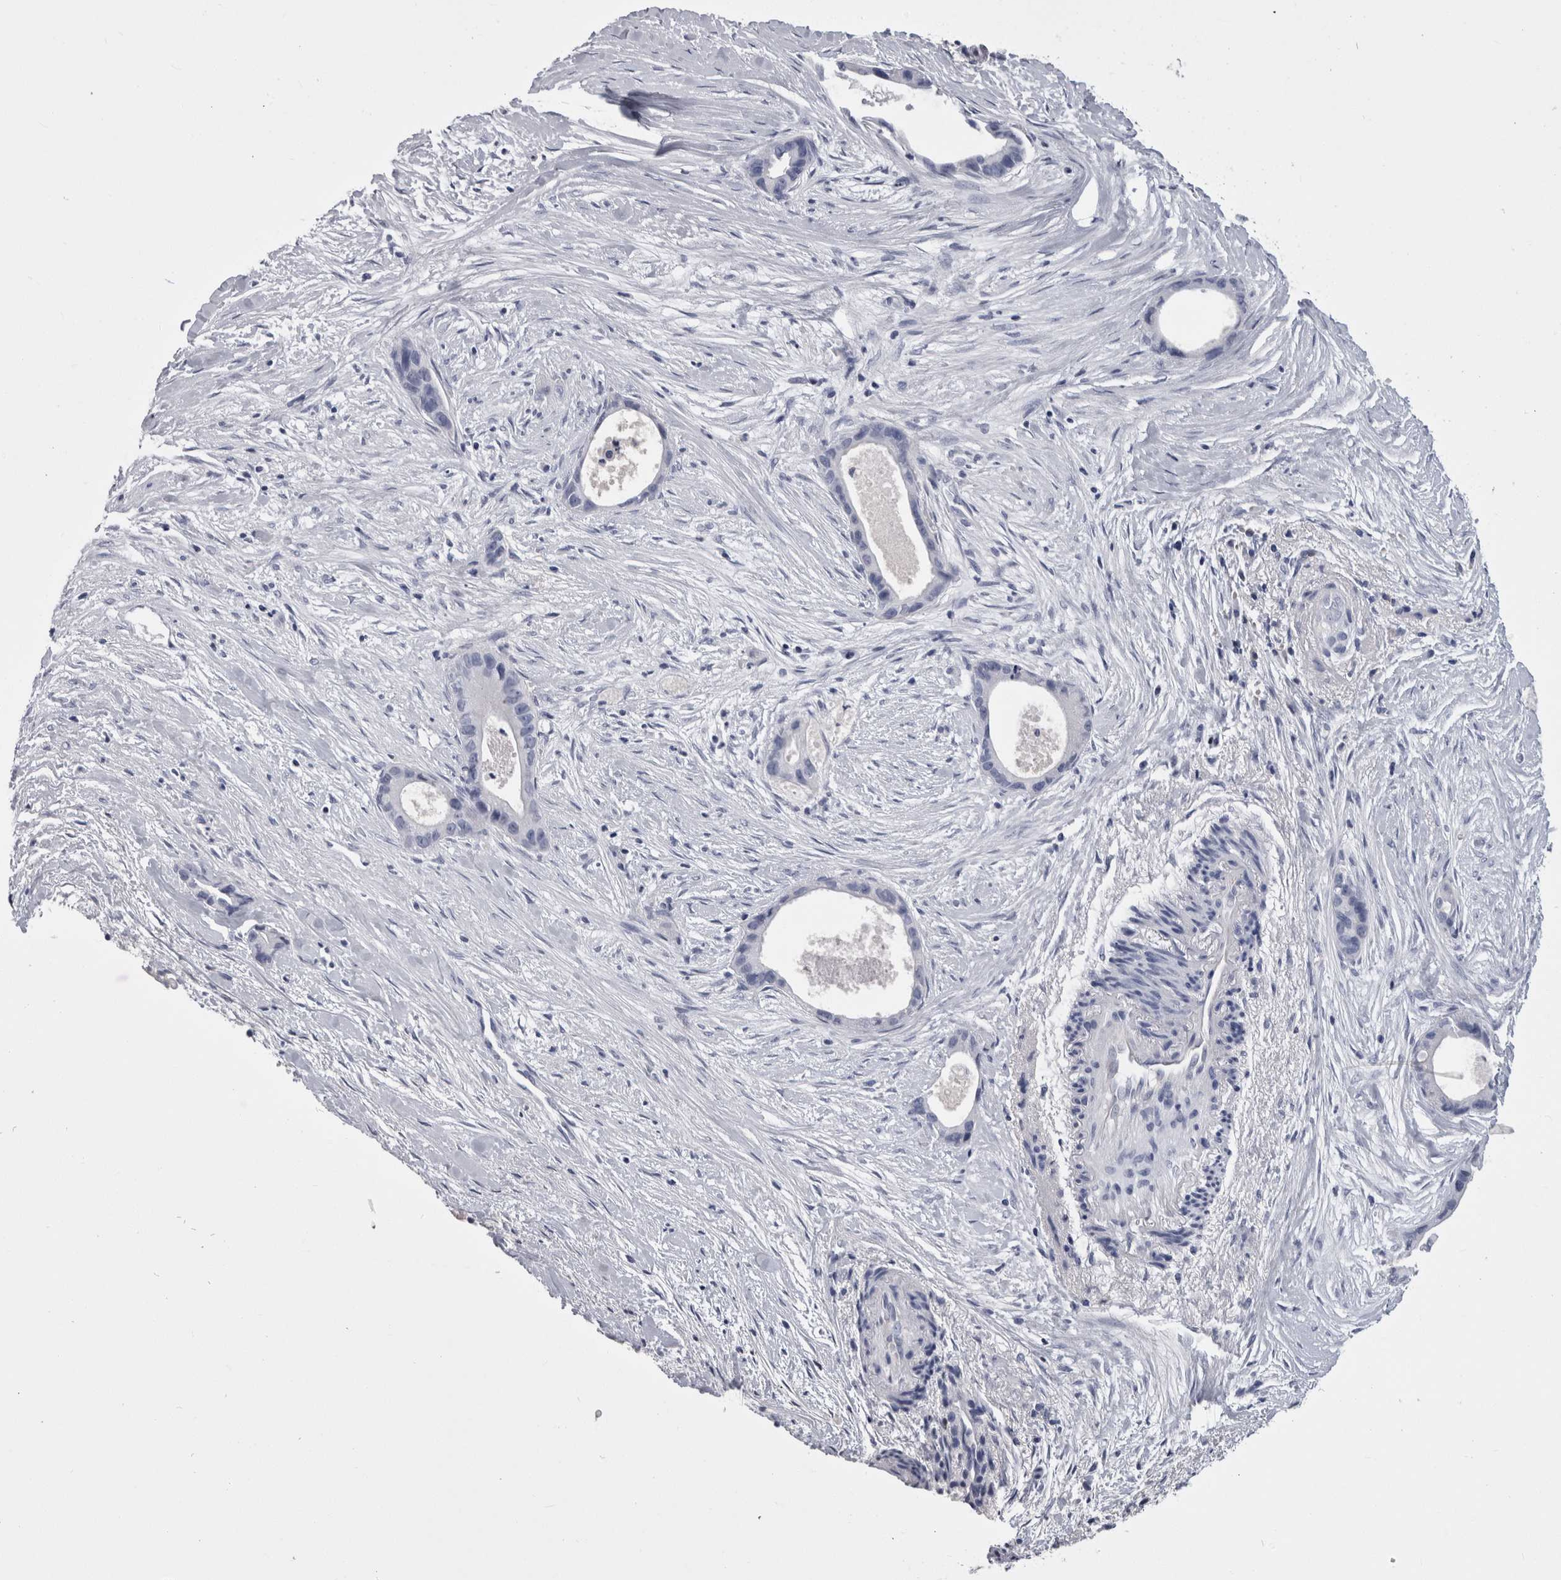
{"staining": {"intensity": "negative", "quantity": "none", "location": "none"}, "tissue": "liver cancer", "cell_type": "Tumor cells", "image_type": "cancer", "snomed": [{"axis": "morphology", "description": "Cholangiocarcinoma"}, {"axis": "topography", "description": "Liver"}], "caption": "Tumor cells show no significant protein positivity in cholangiocarcinoma (liver).", "gene": "PAX5", "patient": {"sex": "female", "age": 55}}